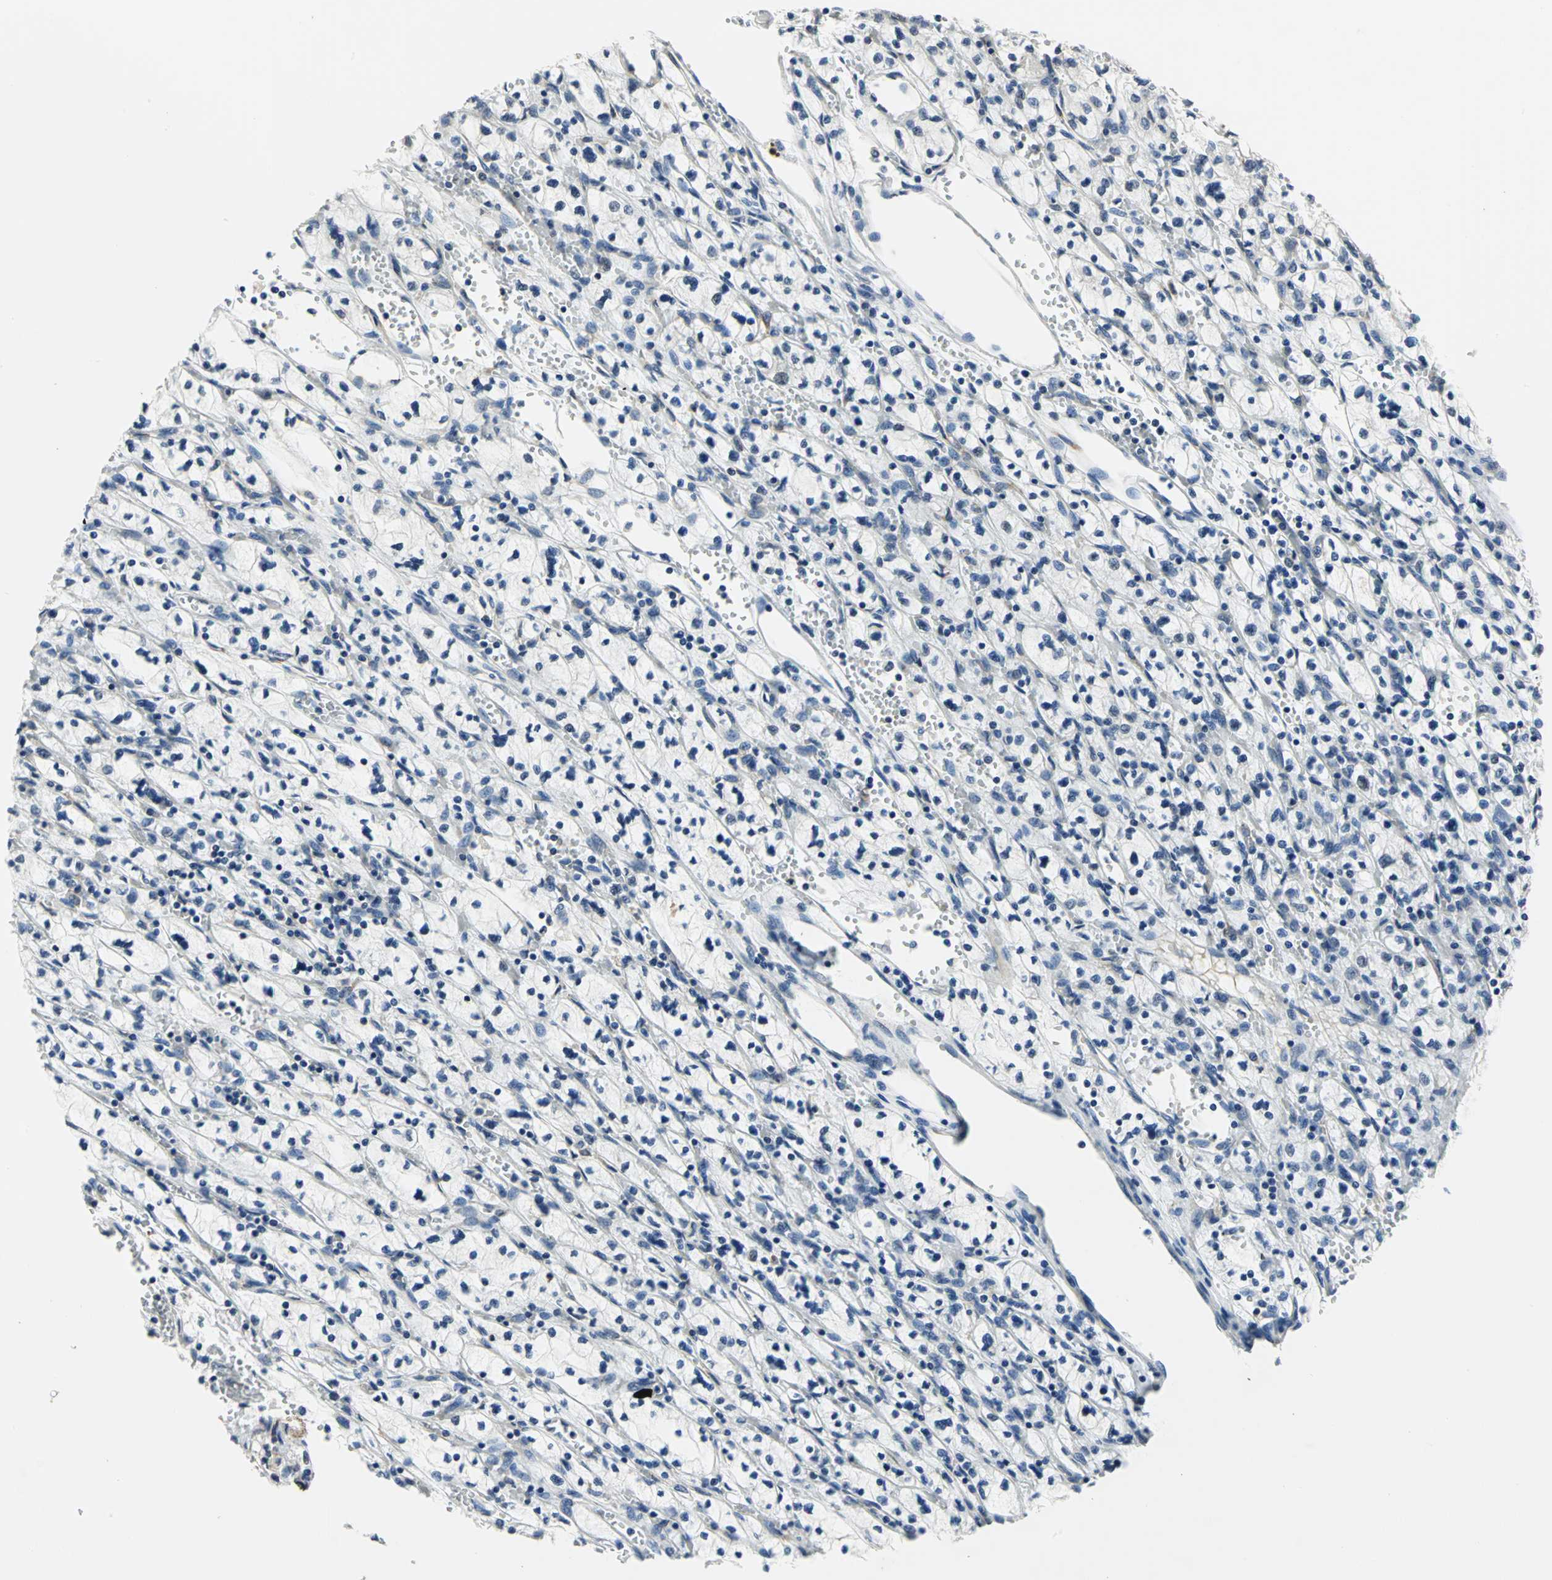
{"staining": {"intensity": "negative", "quantity": "none", "location": "none"}, "tissue": "renal cancer", "cell_type": "Tumor cells", "image_type": "cancer", "snomed": [{"axis": "morphology", "description": "Adenocarcinoma, NOS"}, {"axis": "topography", "description": "Kidney"}], "caption": "The image demonstrates no significant expression in tumor cells of renal cancer (adenocarcinoma). Brightfield microscopy of IHC stained with DAB (brown) and hematoxylin (blue), captured at high magnification.", "gene": "HMGB1", "patient": {"sex": "female", "age": 83}}